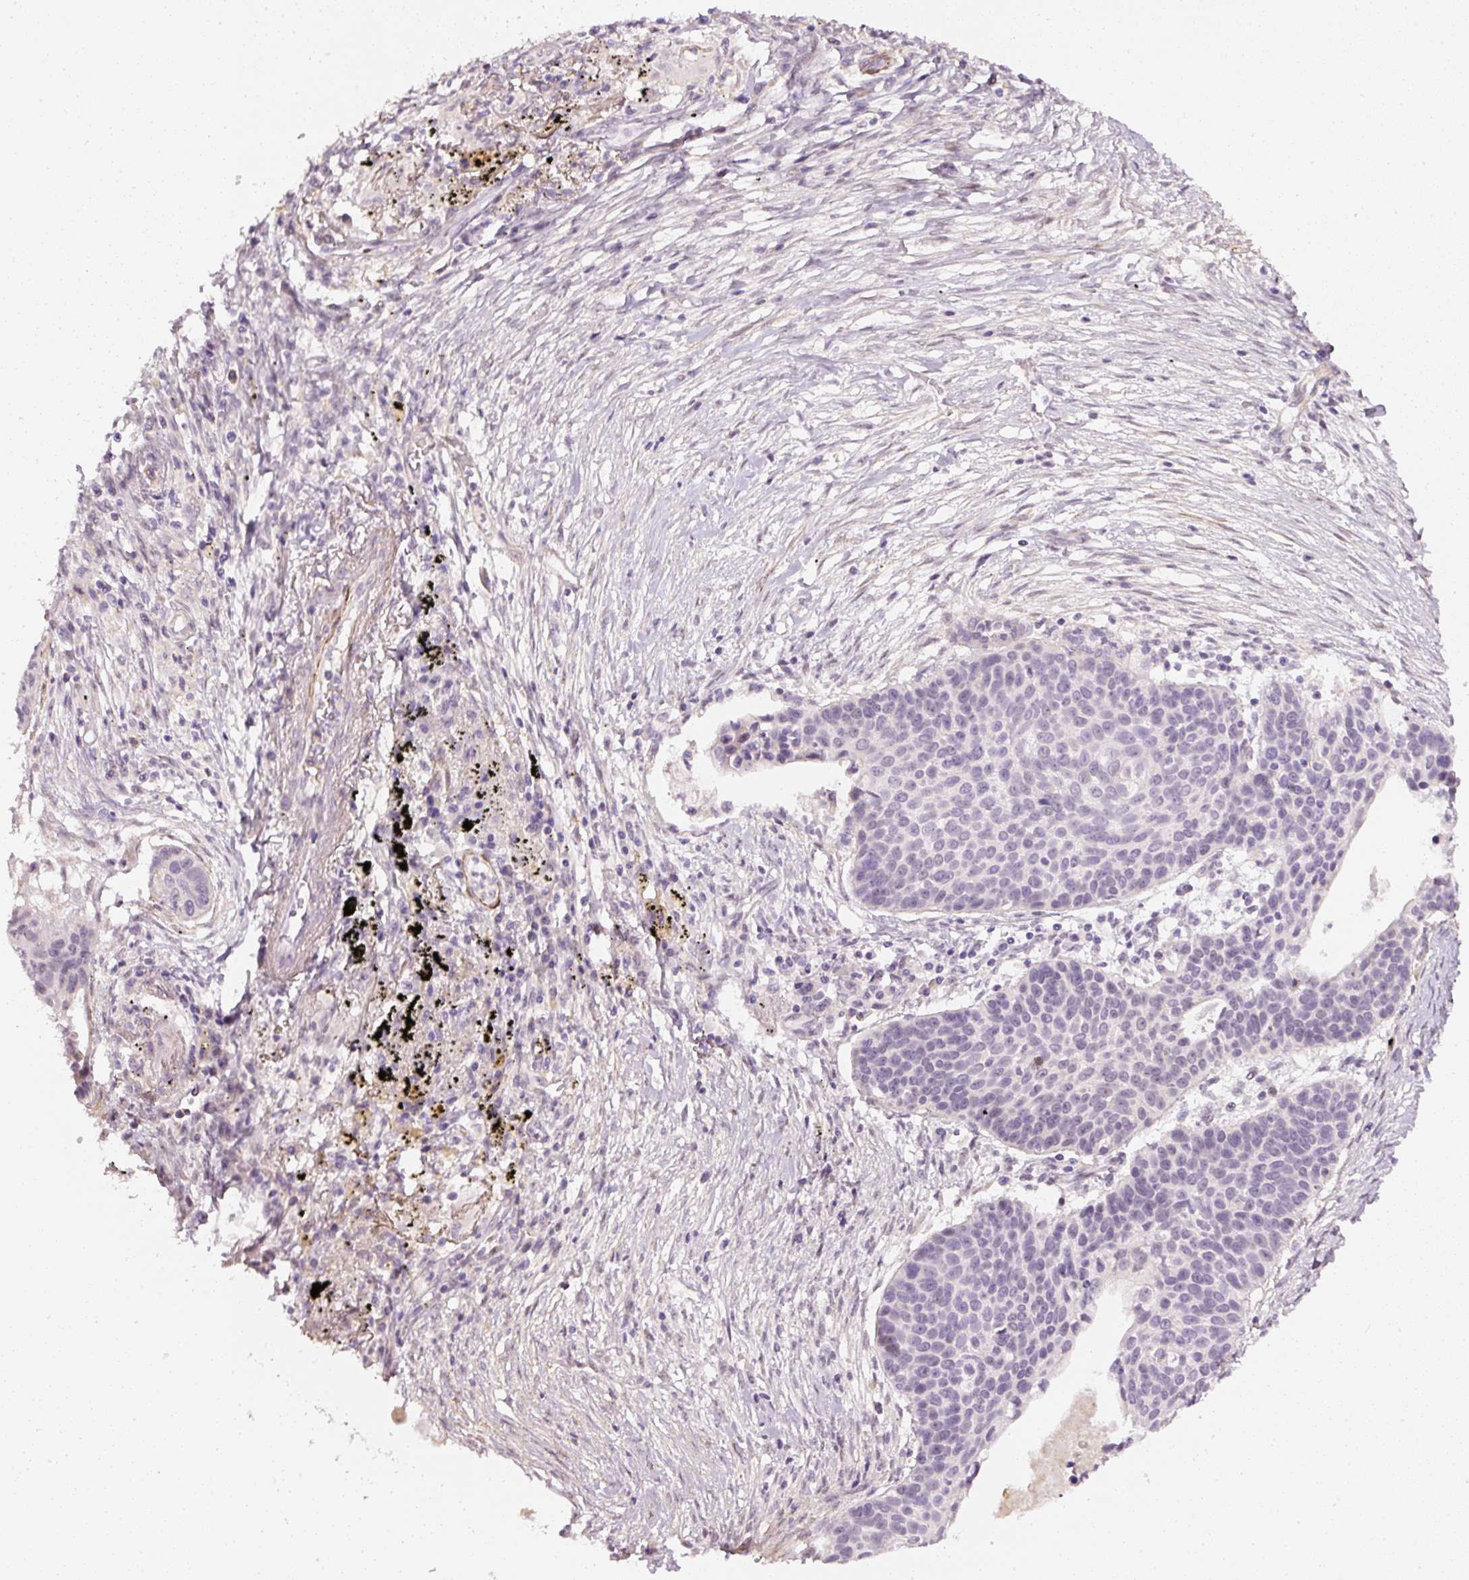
{"staining": {"intensity": "negative", "quantity": "none", "location": "none"}, "tissue": "lung cancer", "cell_type": "Tumor cells", "image_type": "cancer", "snomed": [{"axis": "morphology", "description": "Squamous cell carcinoma, NOS"}, {"axis": "topography", "description": "Lung"}], "caption": "Tumor cells show no significant positivity in lung squamous cell carcinoma. (Immunohistochemistry (ihc), brightfield microscopy, high magnification).", "gene": "TOGARAM1", "patient": {"sex": "male", "age": 71}}